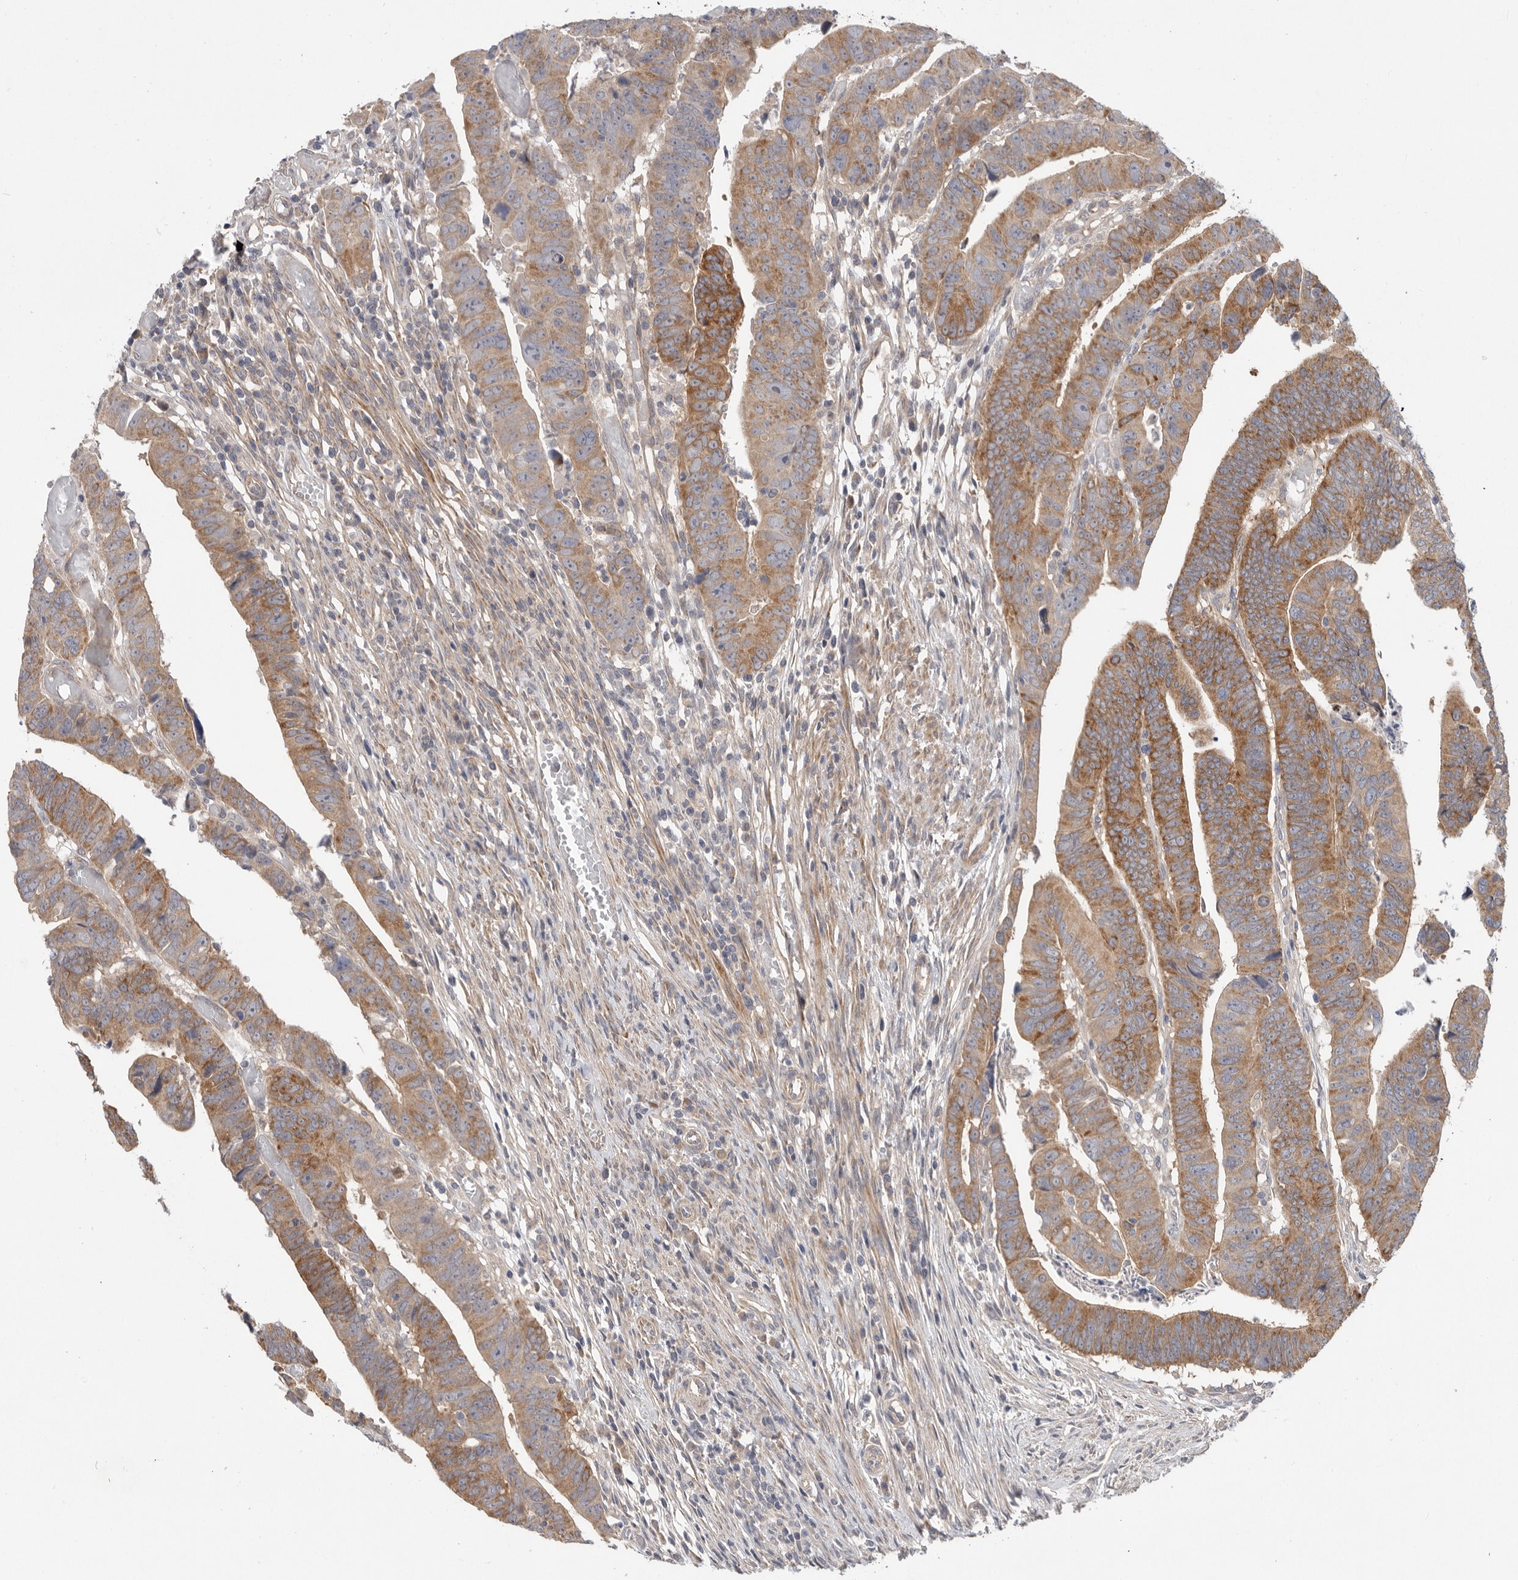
{"staining": {"intensity": "moderate", "quantity": ">75%", "location": "cytoplasmic/membranous"}, "tissue": "colorectal cancer", "cell_type": "Tumor cells", "image_type": "cancer", "snomed": [{"axis": "morphology", "description": "Adenocarcinoma, NOS"}, {"axis": "topography", "description": "Rectum"}], "caption": "Moderate cytoplasmic/membranous expression for a protein is seen in about >75% of tumor cells of colorectal adenocarcinoma using immunohistochemistry.", "gene": "MTFR1L", "patient": {"sex": "female", "age": 65}}